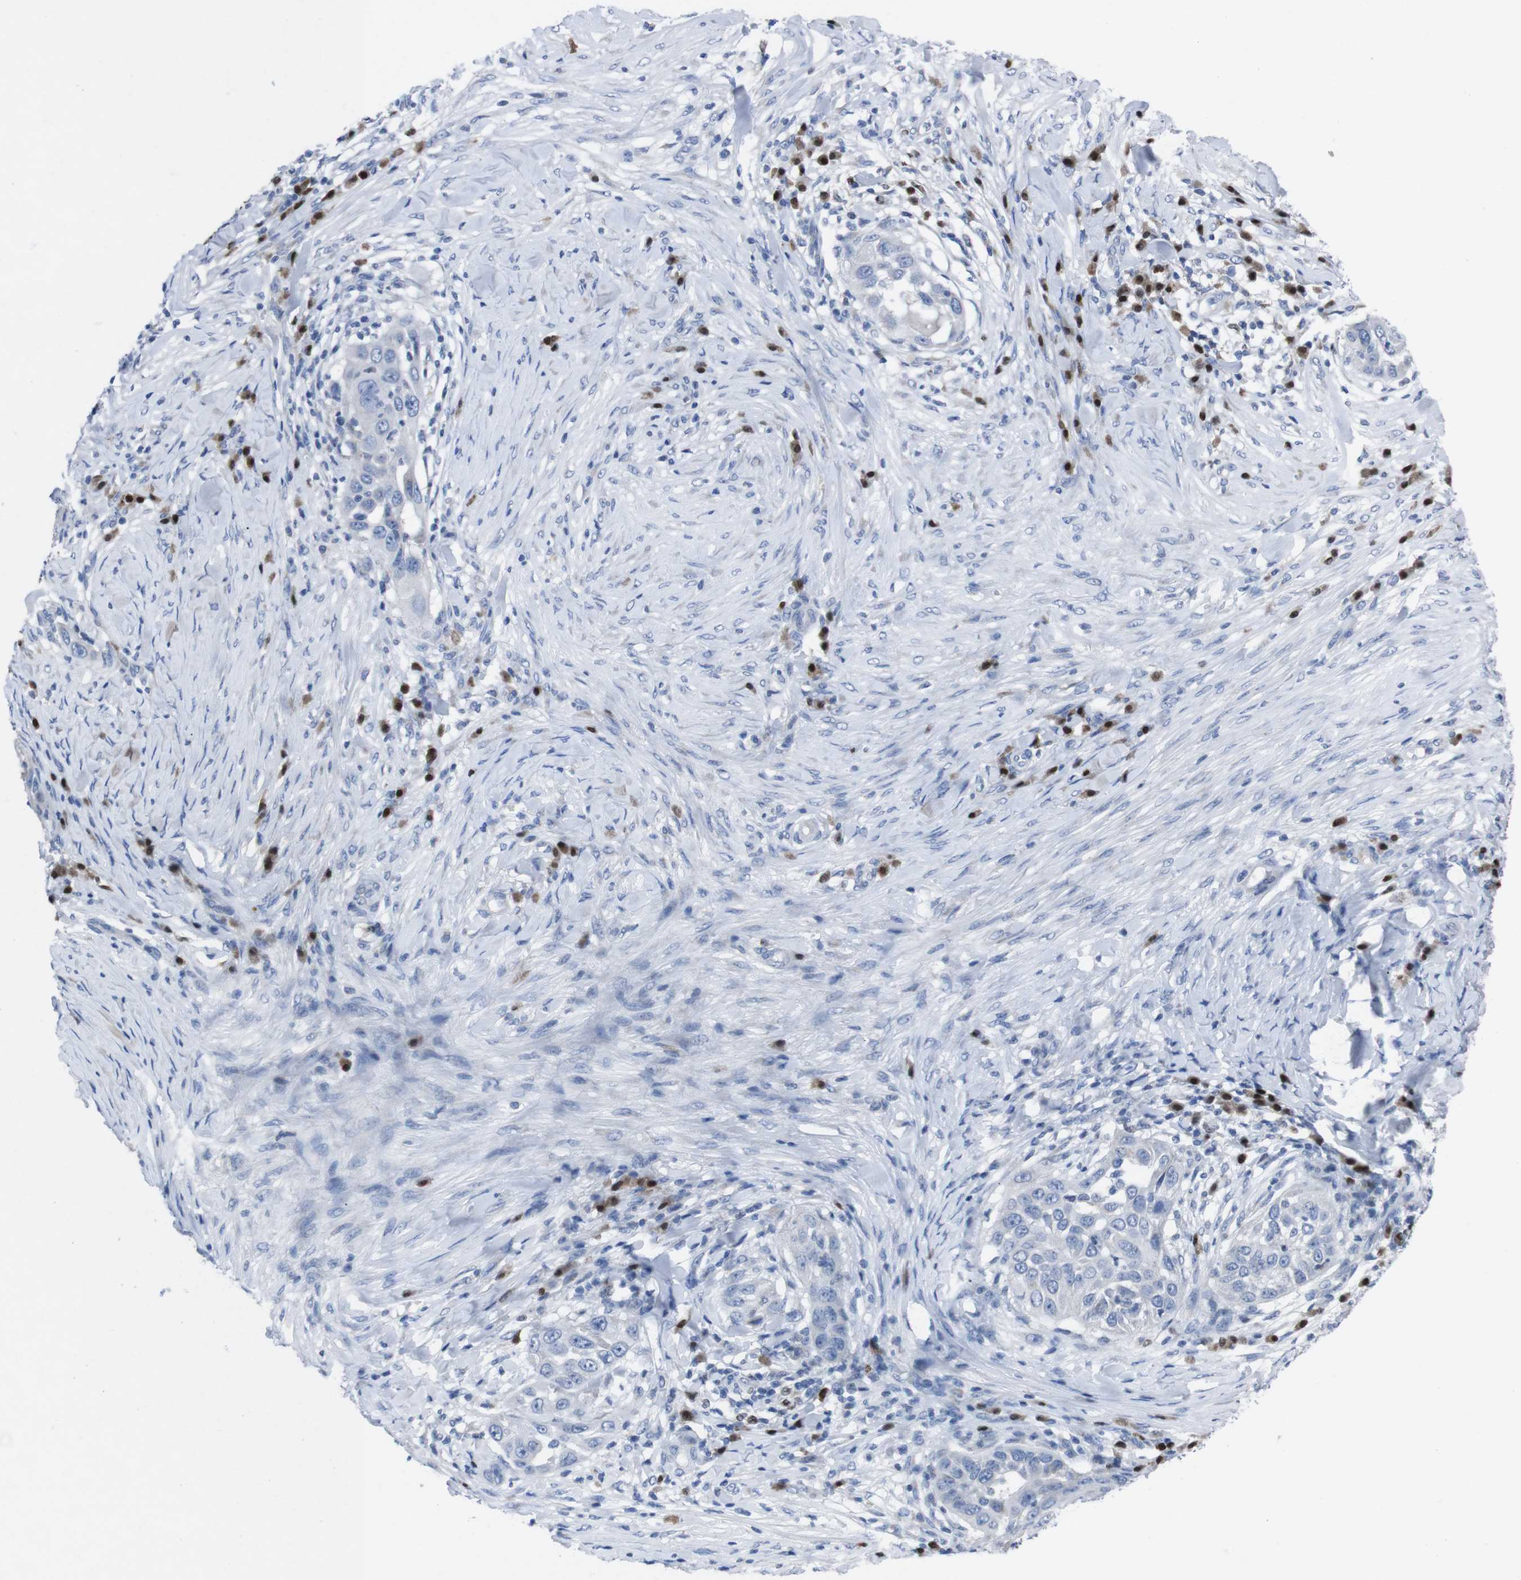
{"staining": {"intensity": "negative", "quantity": "none", "location": "none"}, "tissue": "skin cancer", "cell_type": "Tumor cells", "image_type": "cancer", "snomed": [{"axis": "morphology", "description": "Squamous cell carcinoma, NOS"}, {"axis": "topography", "description": "Skin"}], "caption": "IHC photomicrograph of neoplastic tissue: skin cancer stained with DAB displays no significant protein positivity in tumor cells.", "gene": "IRF4", "patient": {"sex": "female", "age": 44}}